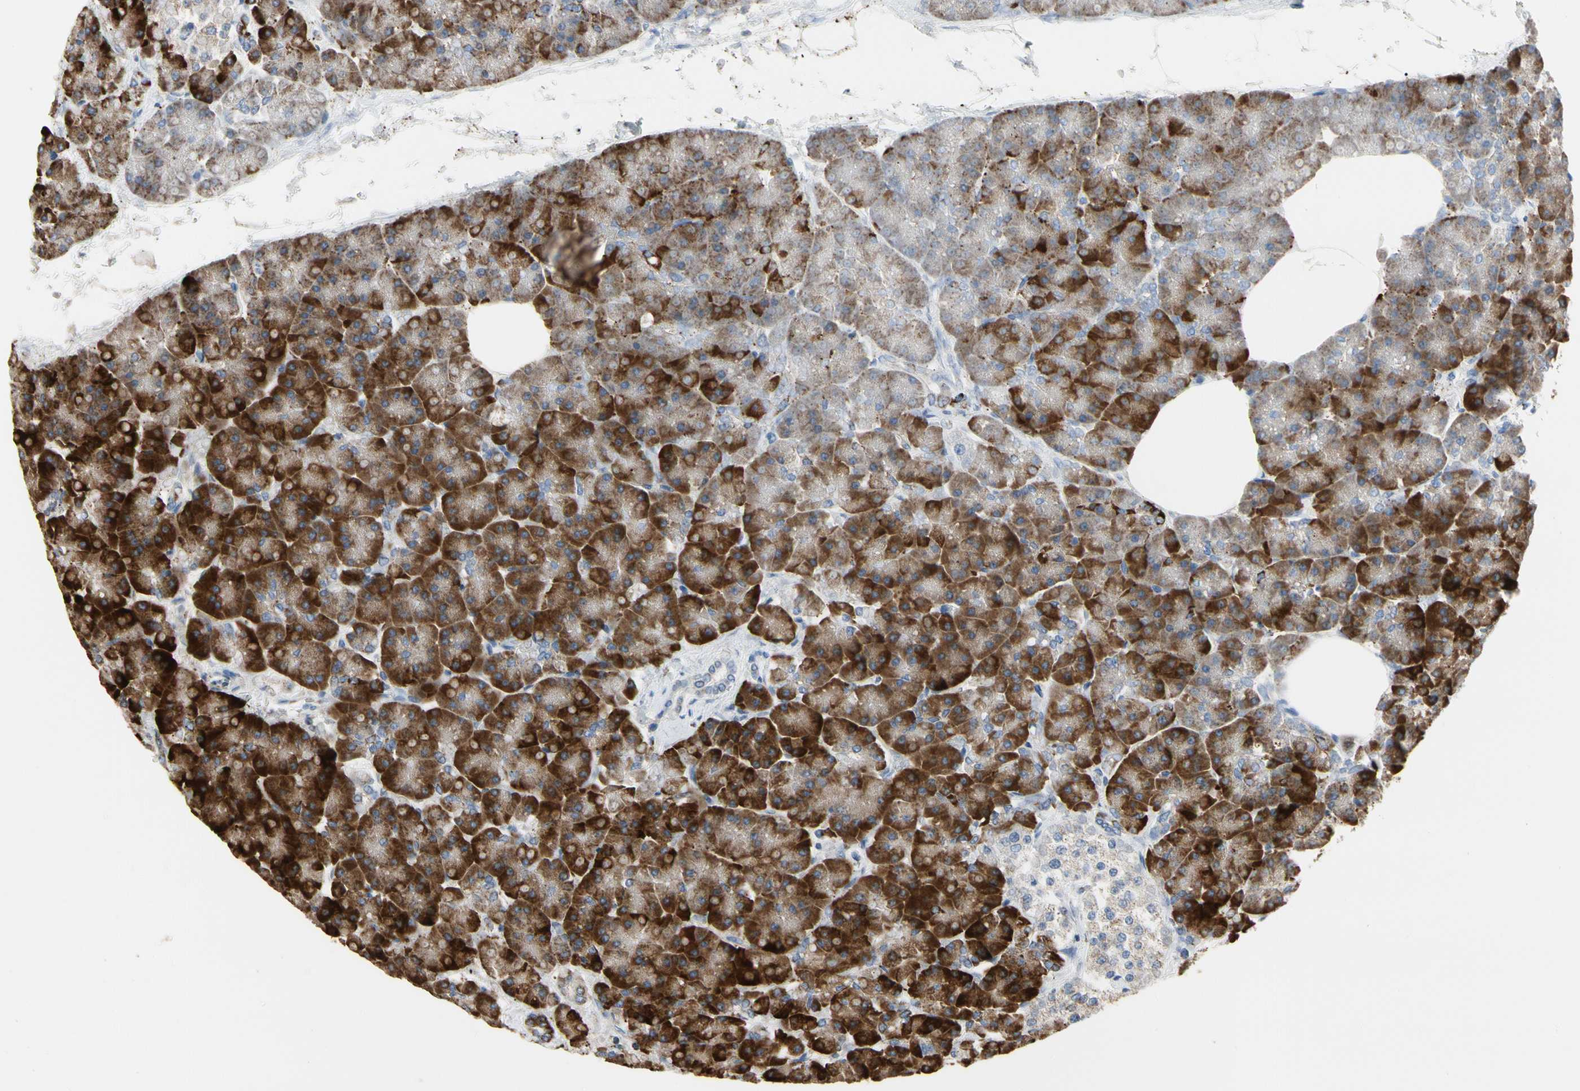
{"staining": {"intensity": "strong", "quantity": "25%-75%", "location": "cytoplasmic/membranous"}, "tissue": "pancreas", "cell_type": "Exocrine glandular cells", "image_type": "normal", "snomed": [{"axis": "morphology", "description": "Normal tissue, NOS"}, {"axis": "topography", "description": "Pancreas"}], "caption": "Benign pancreas reveals strong cytoplasmic/membranous staining in about 25%-75% of exocrine glandular cells, visualized by immunohistochemistry.", "gene": "TUBA1A", "patient": {"sex": "female", "age": 70}}